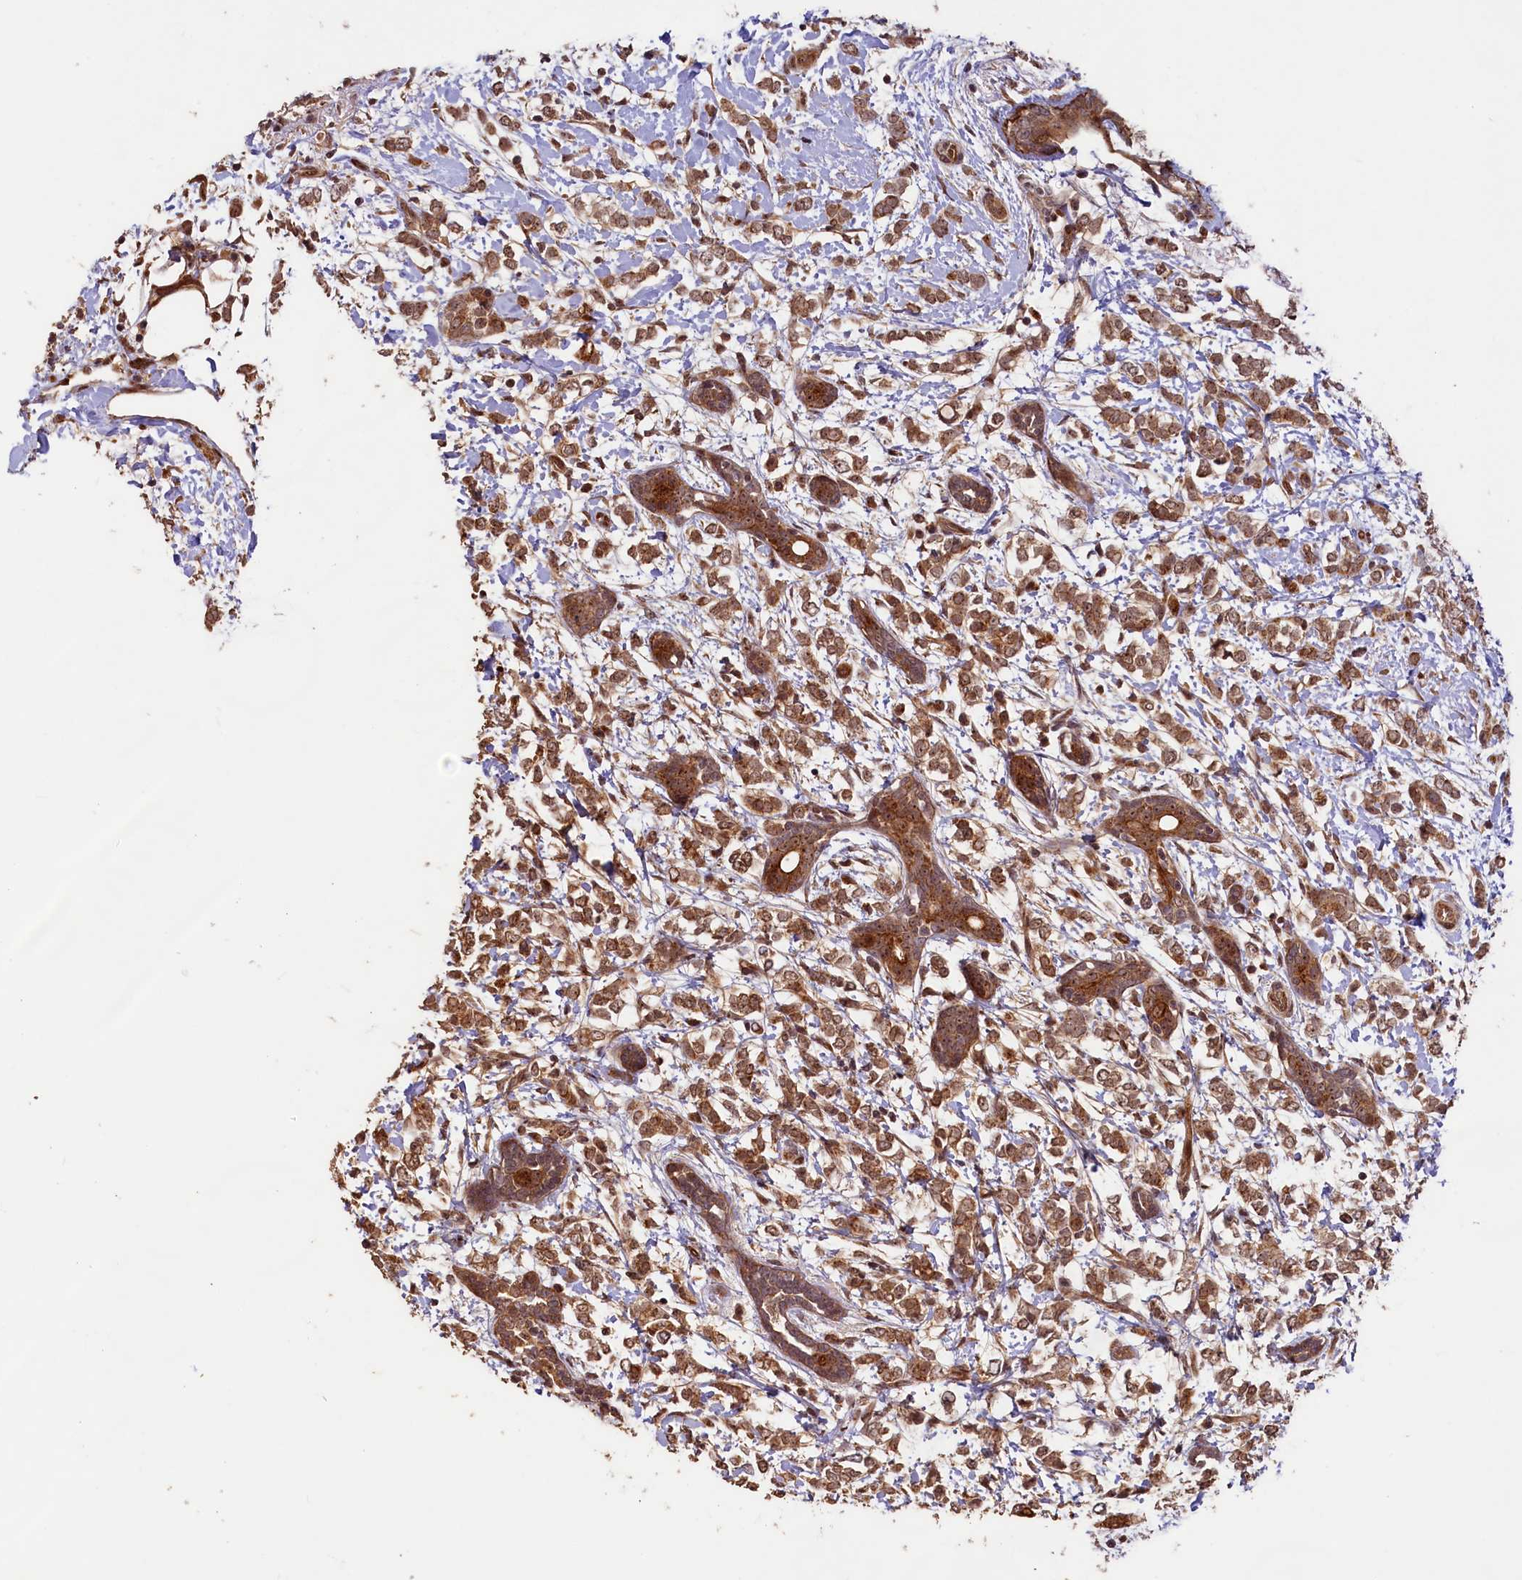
{"staining": {"intensity": "moderate", "quantity": ">75%", "location": "cytoplasmic/membranous,nuclear"}, "tissue": "breast cancer", "cell_type": "Tumor cells", "image_type": "cancer", "snomed": [{"axis": "morphology", "description": "Normal tissue, NOS"}, {"axis": "morphology", "description": "Lobular carcinoma"}, {"axis": "topography", "description": "Breast"}], "caption": "Moderate cytoplasmic/membranous and nuclear positivity is appreciated in approximately >75% of tumor cells in breast lobular carcinoma.", "gene": "SHPRH", "patient": {"sex": "female", "age": 47}}